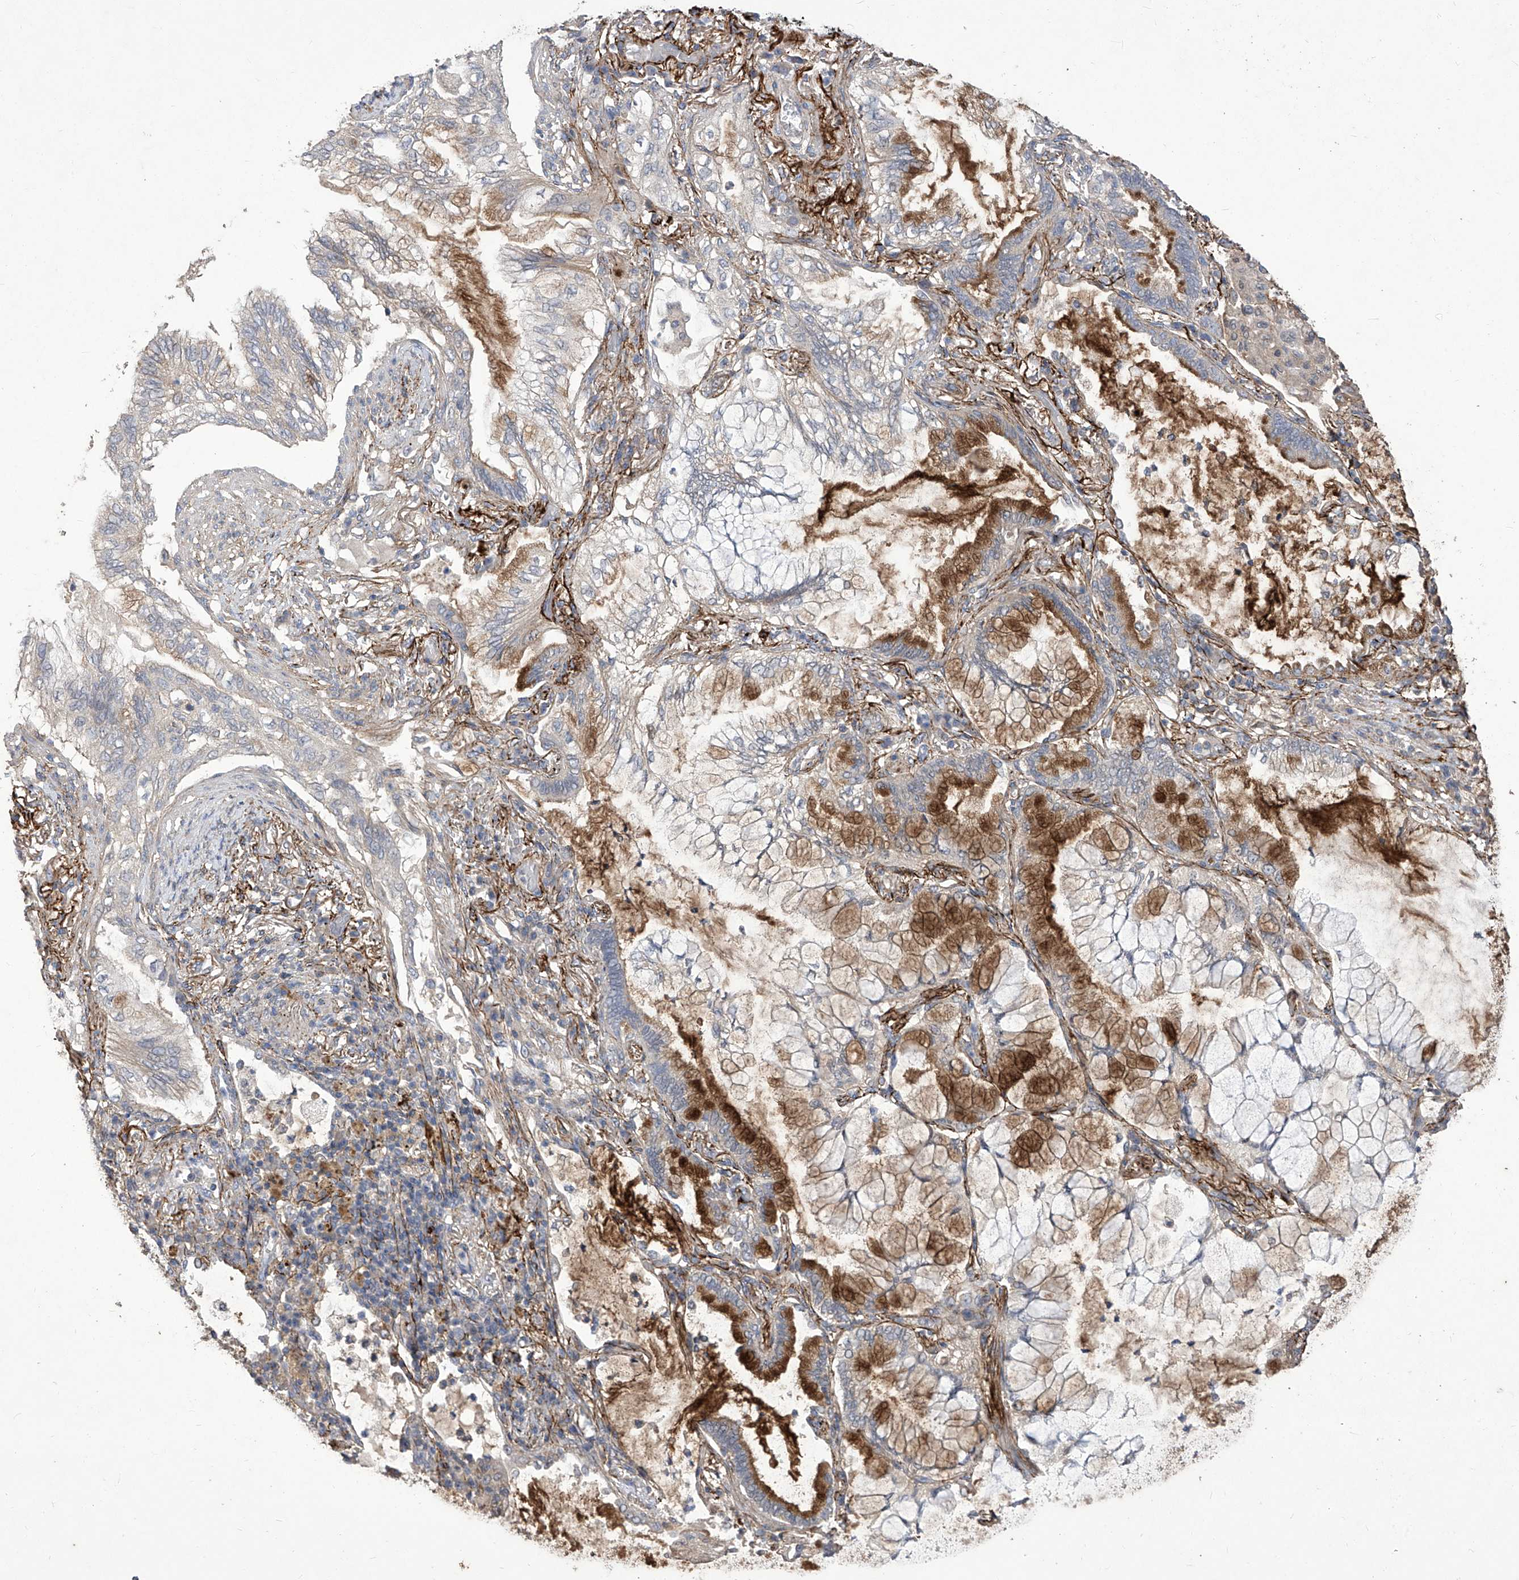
{"staining": {"intensity": "moderate", "quantity": "<25%", "location": "cytoplasmic/membranous"}, "tissue": "lung cancer", "cell_type": "Tumor cells", "image_type": "cancer", "snomed": [{"axis": "morphology", "description": "Adenocarcinoma, NOS"}, {"axis": "topography", "description": "Lung"}], "caption": "Immunohistochemical staining of human lung cancer (adenocarcinoma) exhibits moderate cytoplasmic/membranous protein staining in approximately <25% of tumor cells.", "gene": "TXNIP", "patient": {"sex": "female", "age": 70}}